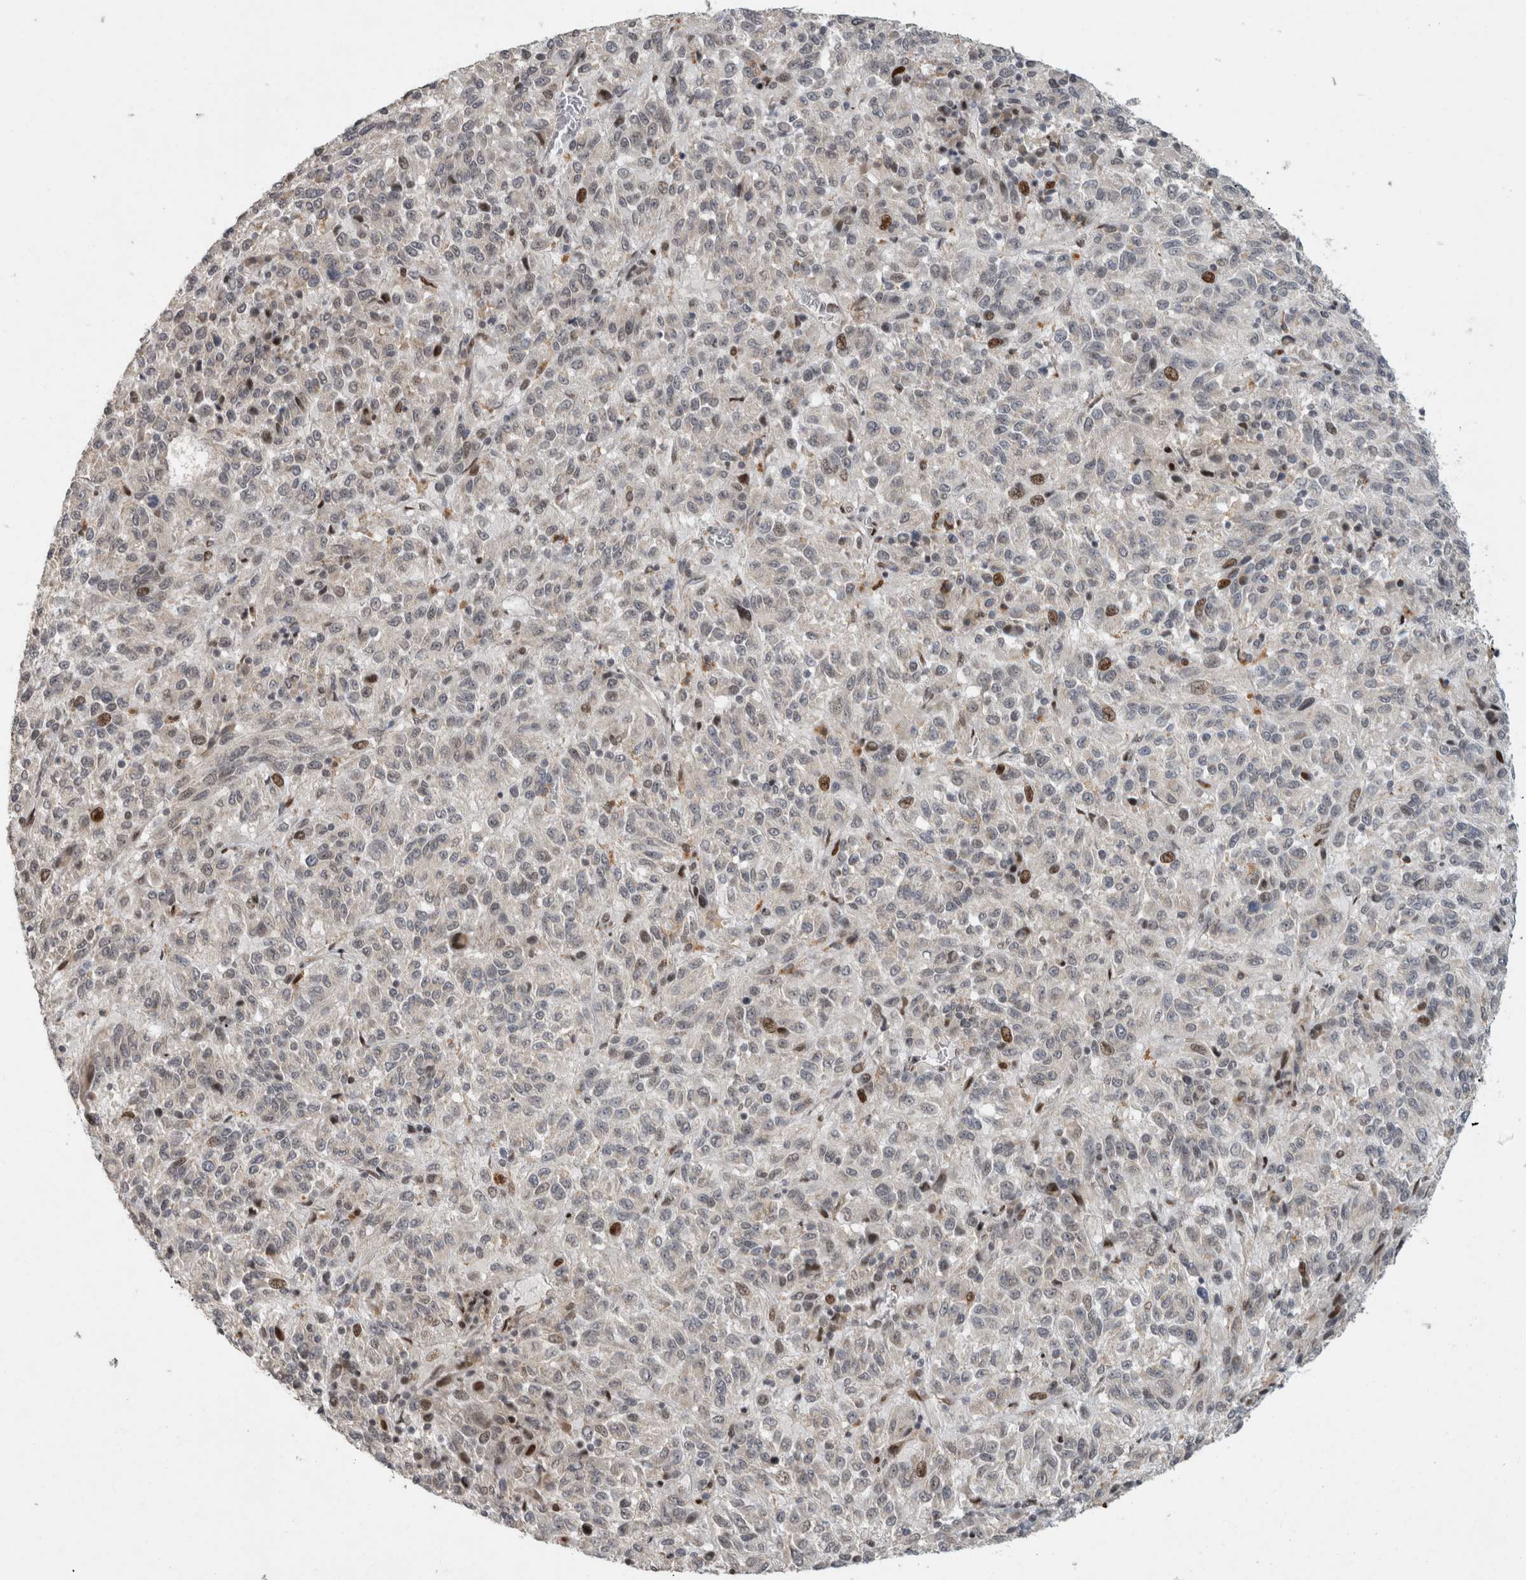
{"staining": {"intensity": "moderate", "quantity": "<25%", "location": "nuclear"}, "tissue": "melanoma", "cell_type": "Tumor cells", "image_type": "cancer", "snomed": [{"axis": "morphology", "description": "Malignant melanoma, Metastatic site"}, {"axis": "topography", "description": "Lung"}], "caption": "IHC image of neoplastic tissue: melanoma stained using IHC demonstrates low levels of moderate protein expression localized specifically in the nuclear of tumor cells, appearing as a nuclear brown color.", "gene": "C8orf58", "patient": {"sex": "male", "age": 64}}